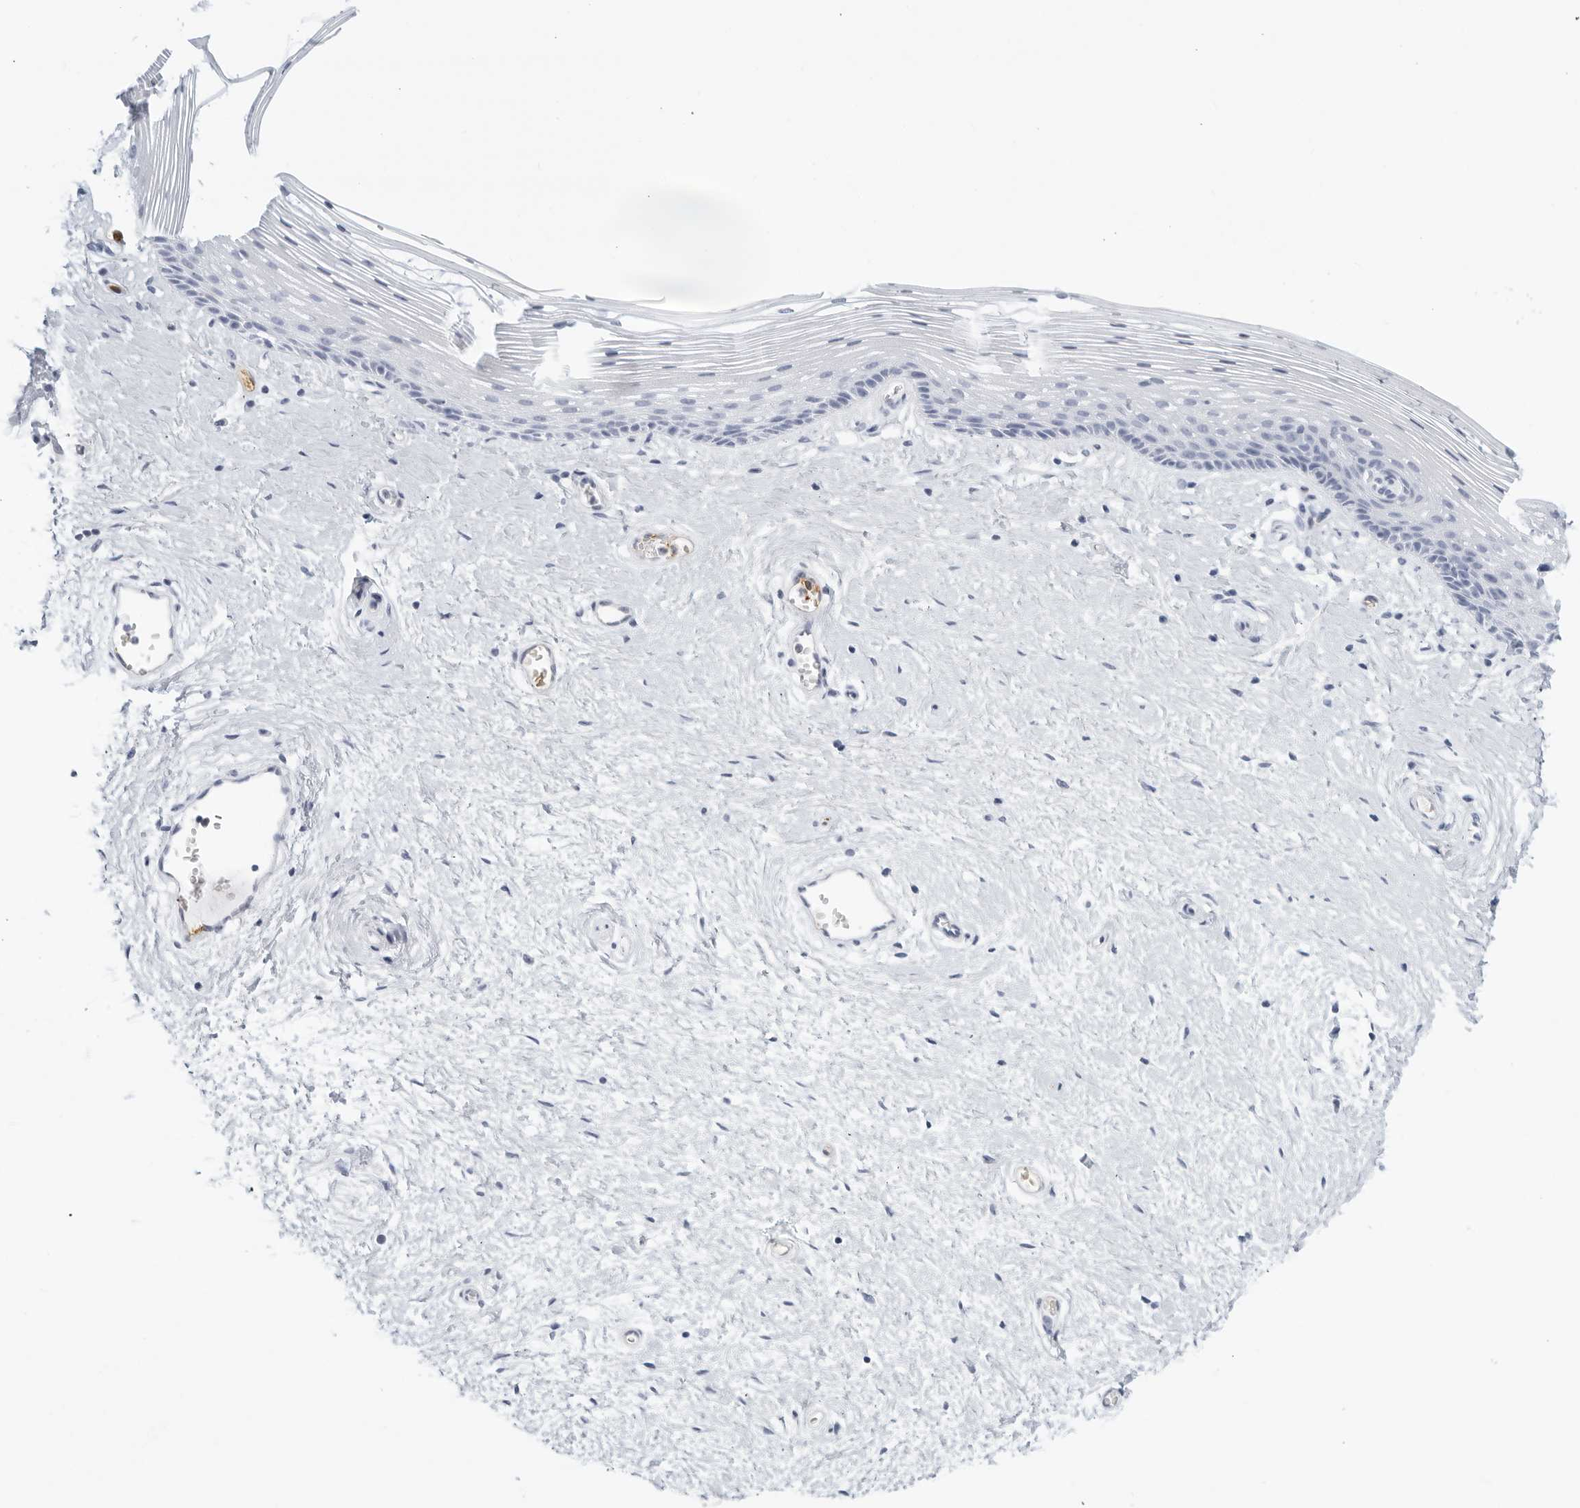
{"staining": {"intensity": "negative", "quantity": "none", "location": "none"}, "tissue": "vagina", "cell_type": "Squamous epithelial cells", "image_type": "normal", "snomed": [{"axis": "morphology", "description": "Normal tissue, NOS"}, {"axis": "topography", "description": "Vagina"}], "caption": "Human vagina stained for a protein using immunohistochemistry shows no staining in squamous epithelial cells.", "gene": "FGG", "patient": {"sex": "female", "age": 46}}